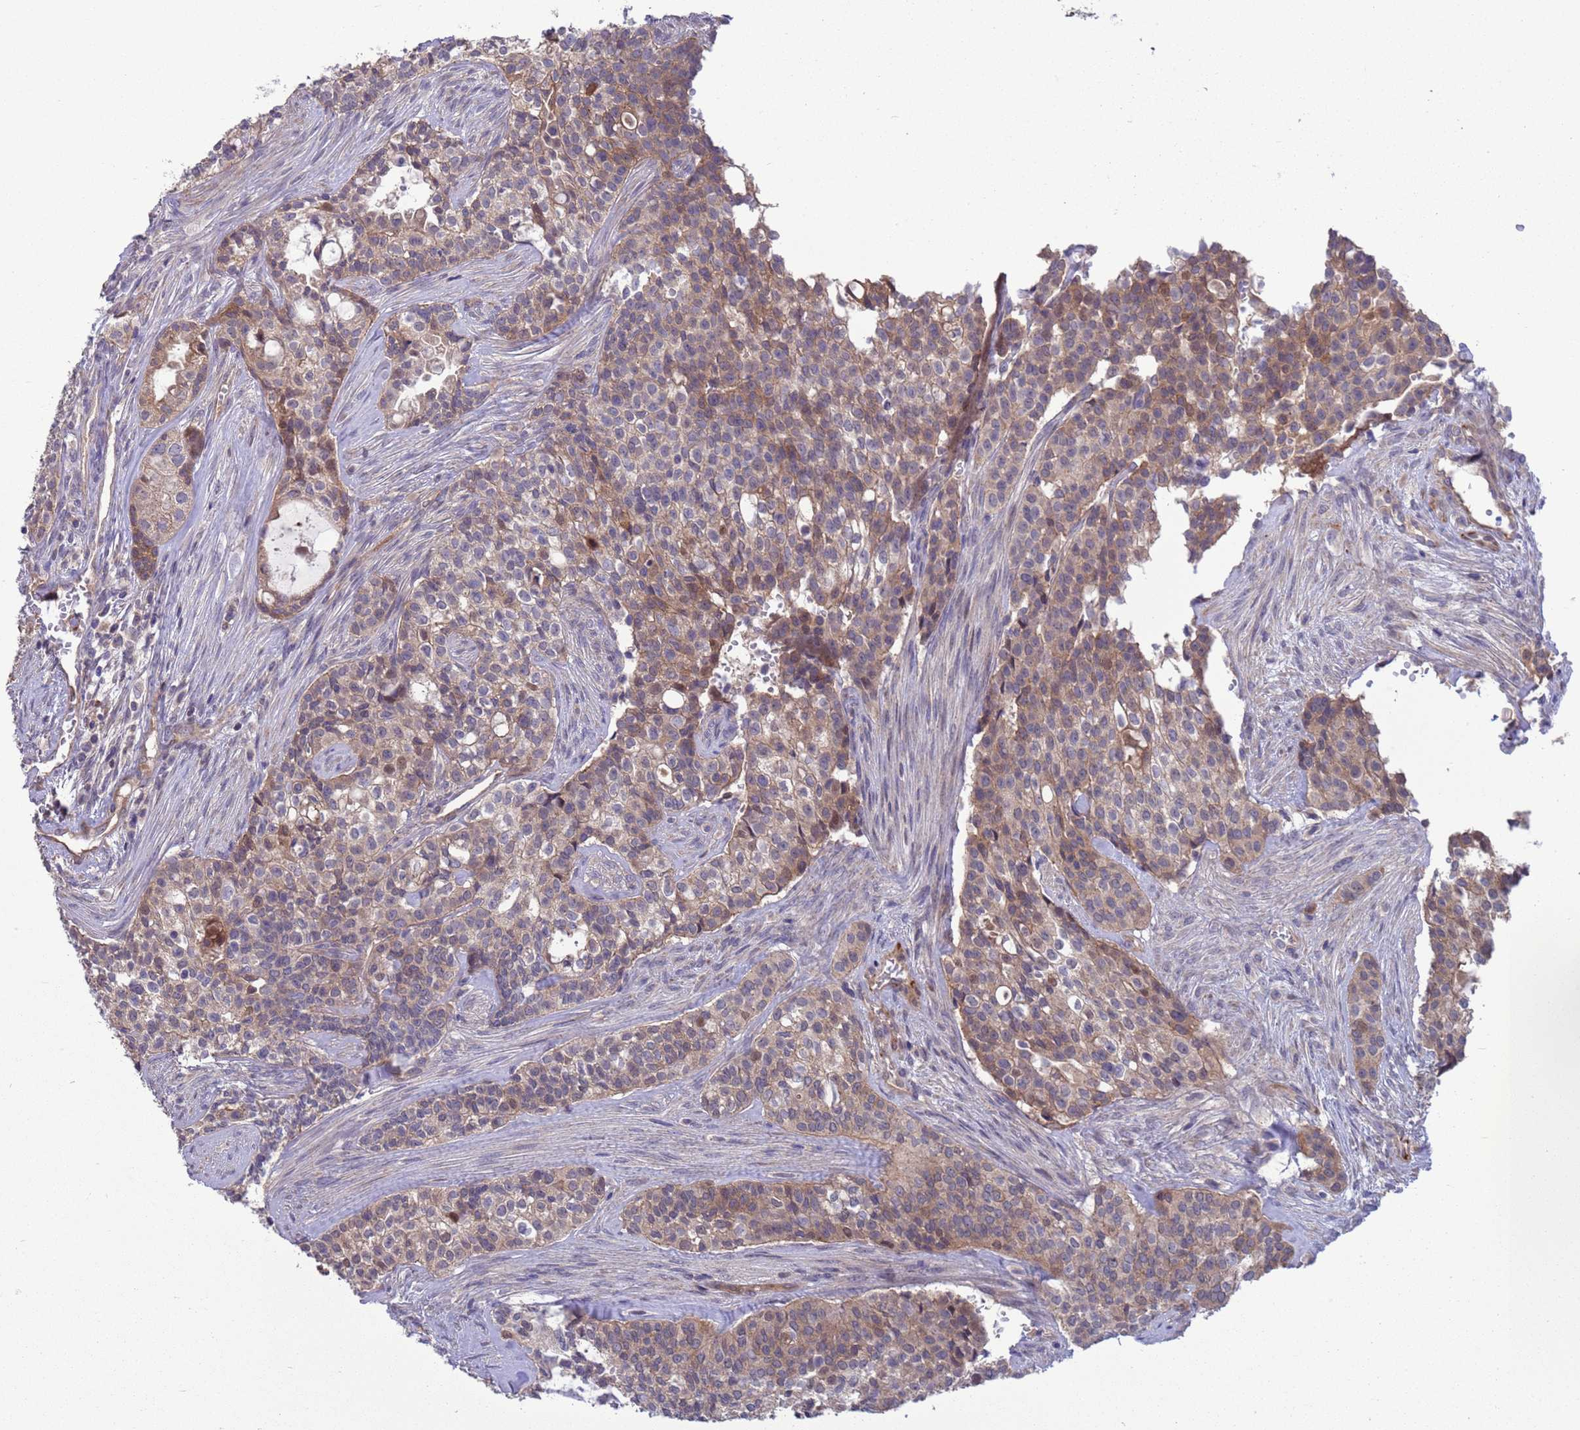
{"staining": {"intensity": "weak", "quantity": "25%-75%", "location": "cytoplasmic/membranous"}, "tissue": "head and neck cancer", "cell_type": "Tumor cells", "image_type": "cancer", "snomed": [{"axis": "morphology", "description": "Adenocarcinoma, NOS"}, {"axis": "topography", "description": "Head-Neck"}], "caption": "Immunohistochemistry (IHC) (DAB) staining of human adenocarcinoma (head and neck) demonstrates weak cytoplasmic/membranous protein expression in about 25%-75% of tumor cells.", "gene": "GJA10", "patient": {"sex": "male", "age": 81}}